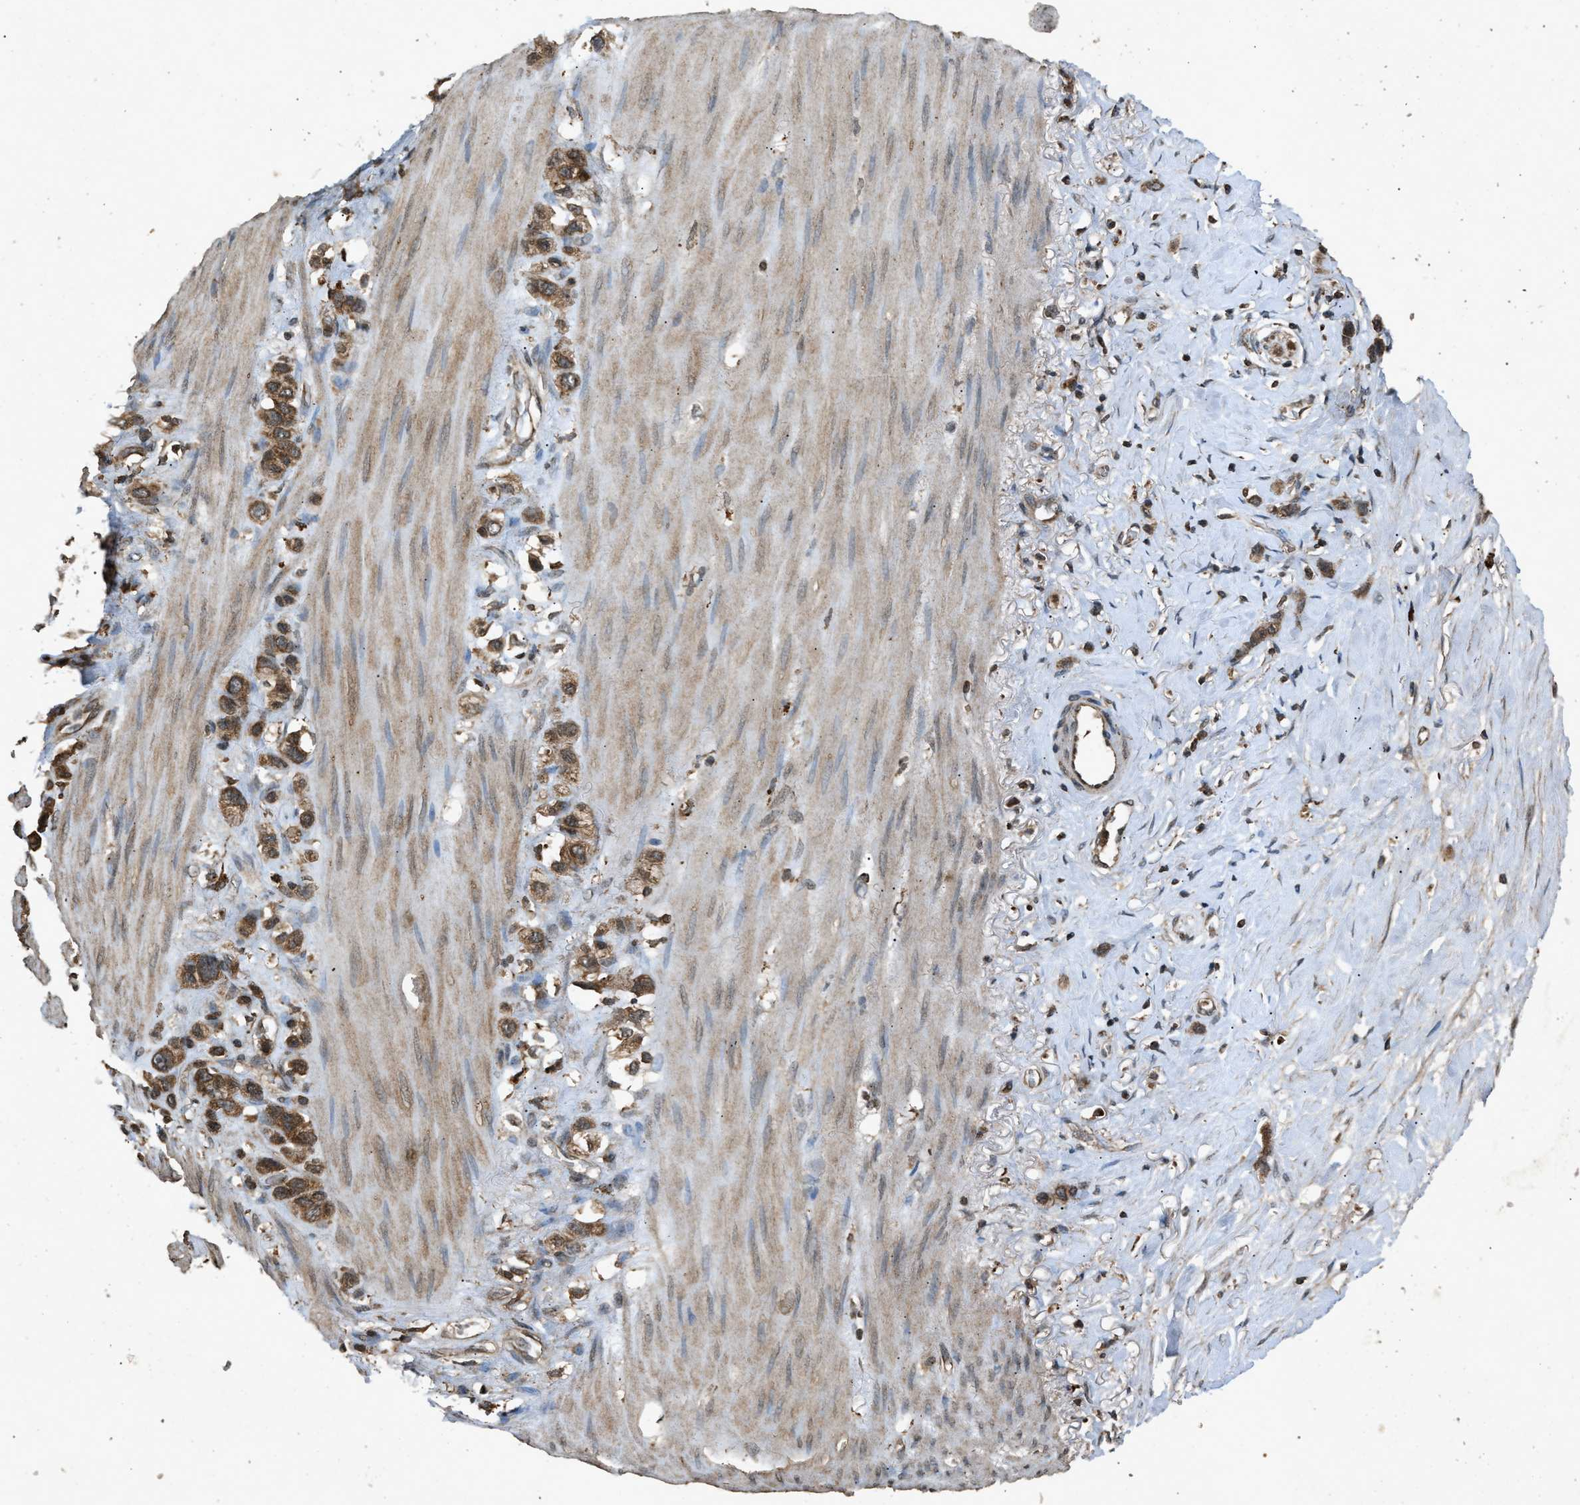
{"staining": {"intensity": "moderate", "quantity": ">75%", "location": "cytoplasmic/membranous"}, "tissue": "stomach cancer", "cell_type": "Tumor cells", "image_type": "cancer", "snomed": [{"axis": "morphology", "description": "Normal tissue, NOS"}, {"axis": "morphology", "description": "Adenocarcinoma, NOS"}, {"axis": "morphology", "description": "Adenocarcinoma, High grade"}, {"axis": "topography", "description": "Stomach, upper"}, {"axis": "topography", "description": "Stomach"}], "caption": "High-power microscopy captured an immunohistochemistry (IHC) micrograph of adenocarcinoma (stomach), revealing moderate cytoplasmic/membranous positivity in about >75% of tumor cells.", "gene": "OAS1", "patient": {"sex": "female", "age": 65}}